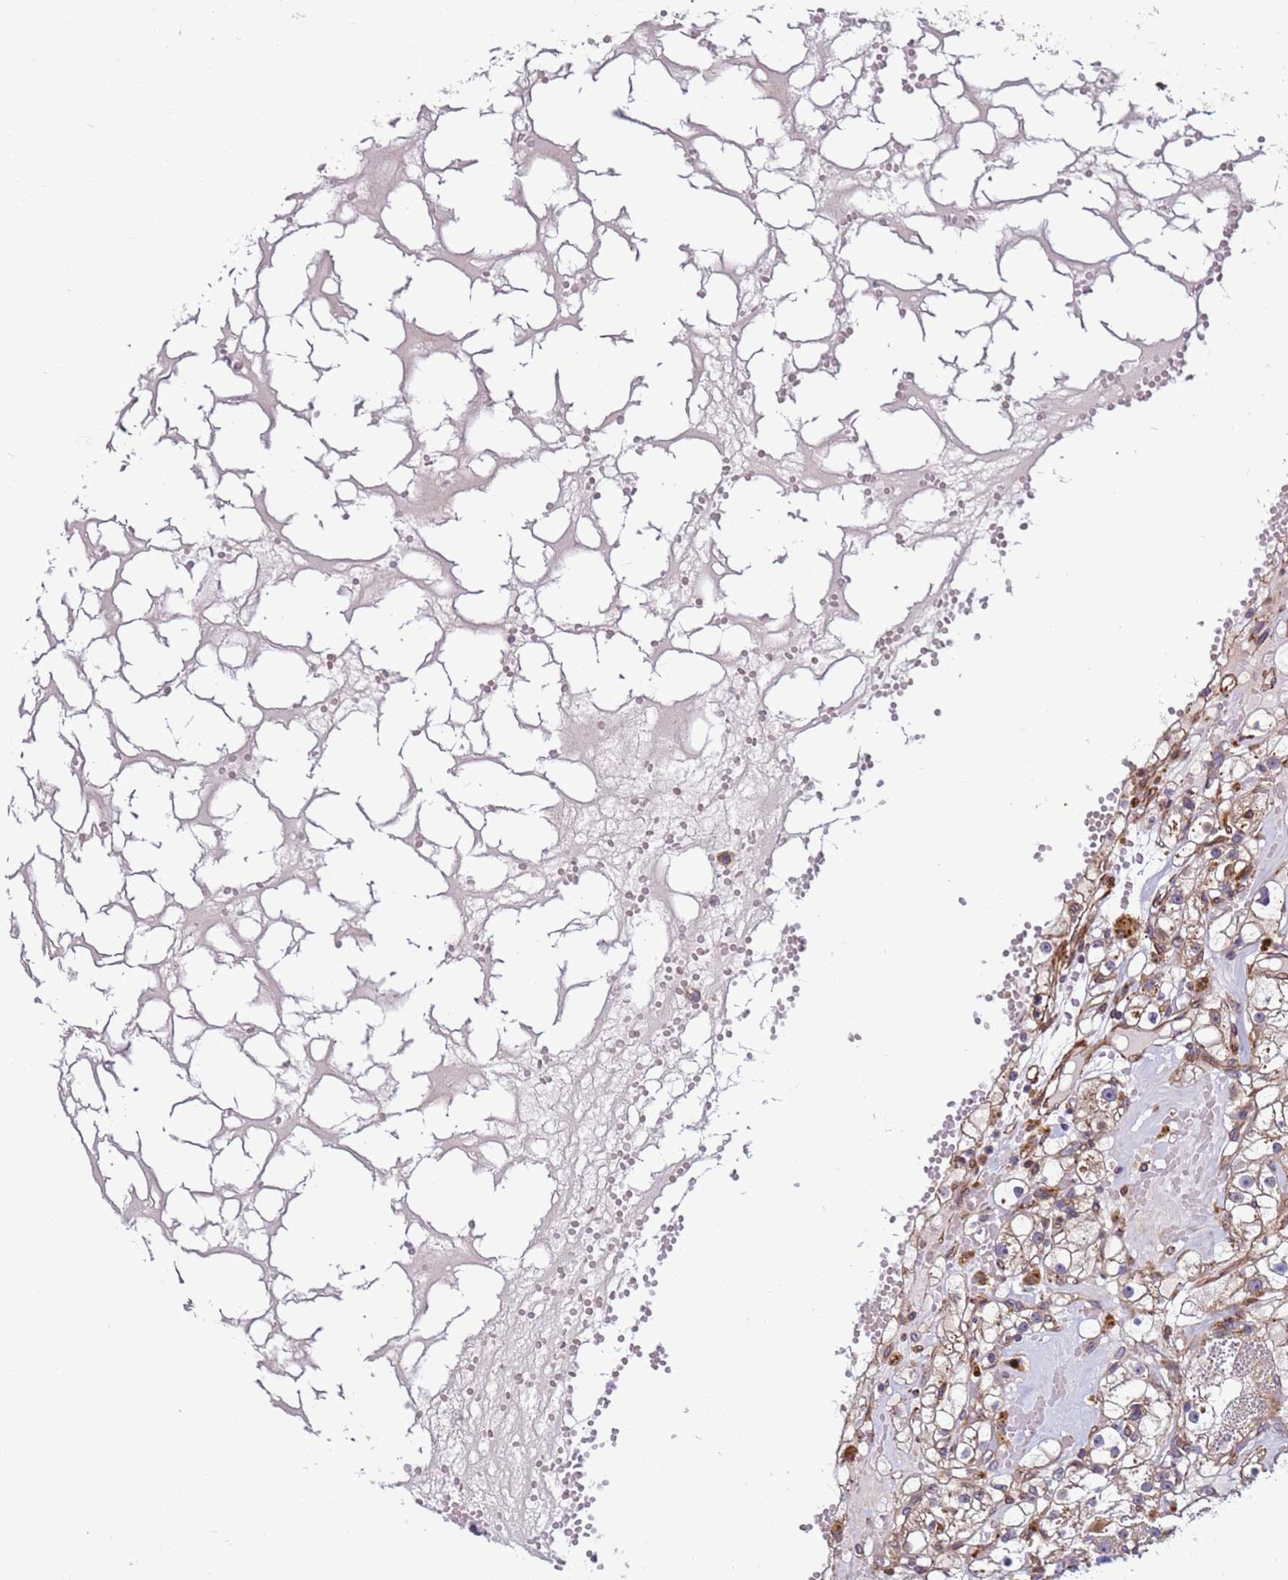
{"staining": {"intensity": "weak", "quantity": "25%-75%", "location": "cytoplasmic/membranous"}, "tissue": "renal cancer", "cell_type": "Tumor cells", "image_type": "cancer", "snomed": [{"axis": "morphology", "description": "Adenocarcinoma, NOS"}, {"axis": "topography", "description": "Kidney"}], "caption": "A high-resolution histopathology image shows immunohistochemistry (IHC) staining of renal adenocarcinoma, which displays weak cytoplasmic/membranous positivity in about 25%-75% of tumor cells. (brown staining indicates protein expression, while blue staining denotes nuclei).", "gene": "MCRIP1", "patient": {"sex": "male", "age": 56}}